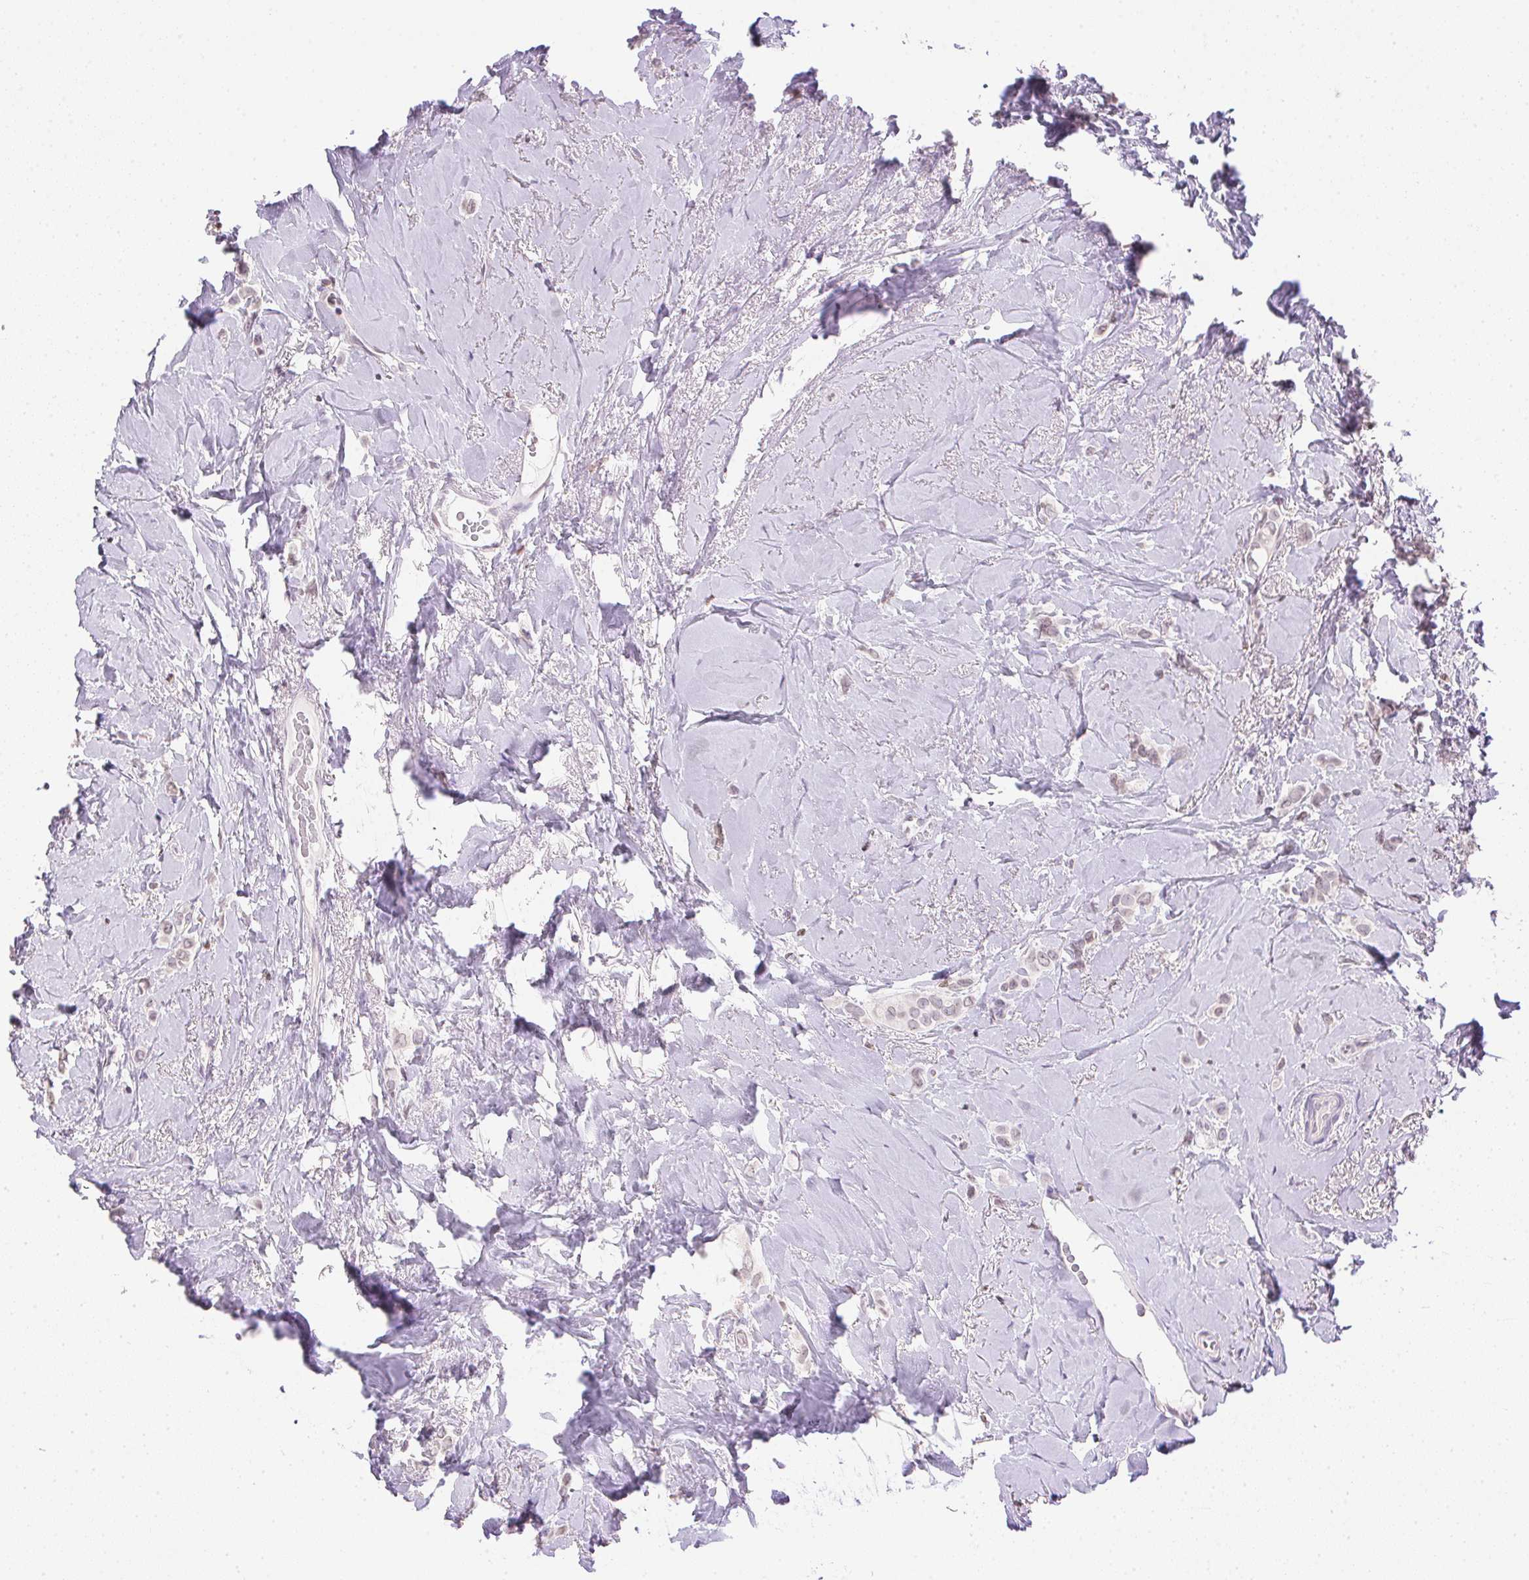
{"staining": {"intensity": "negative", "quantity": "none", "location": "none"}, "tissue": "breast cancer", "cell_type": "Tumor cells", "image_type": "cancer", "snomed": [{"axis": "morphology", "description": "Lobular carcinoma"}, {"axis": "topography", "description": "Breast"}], "caption": "A photomicrograph of human breast lobular carcinoma is negative for staining in tumor cells.", "gene": "PRL", "patient": {"sex": "female", "age": 66}}